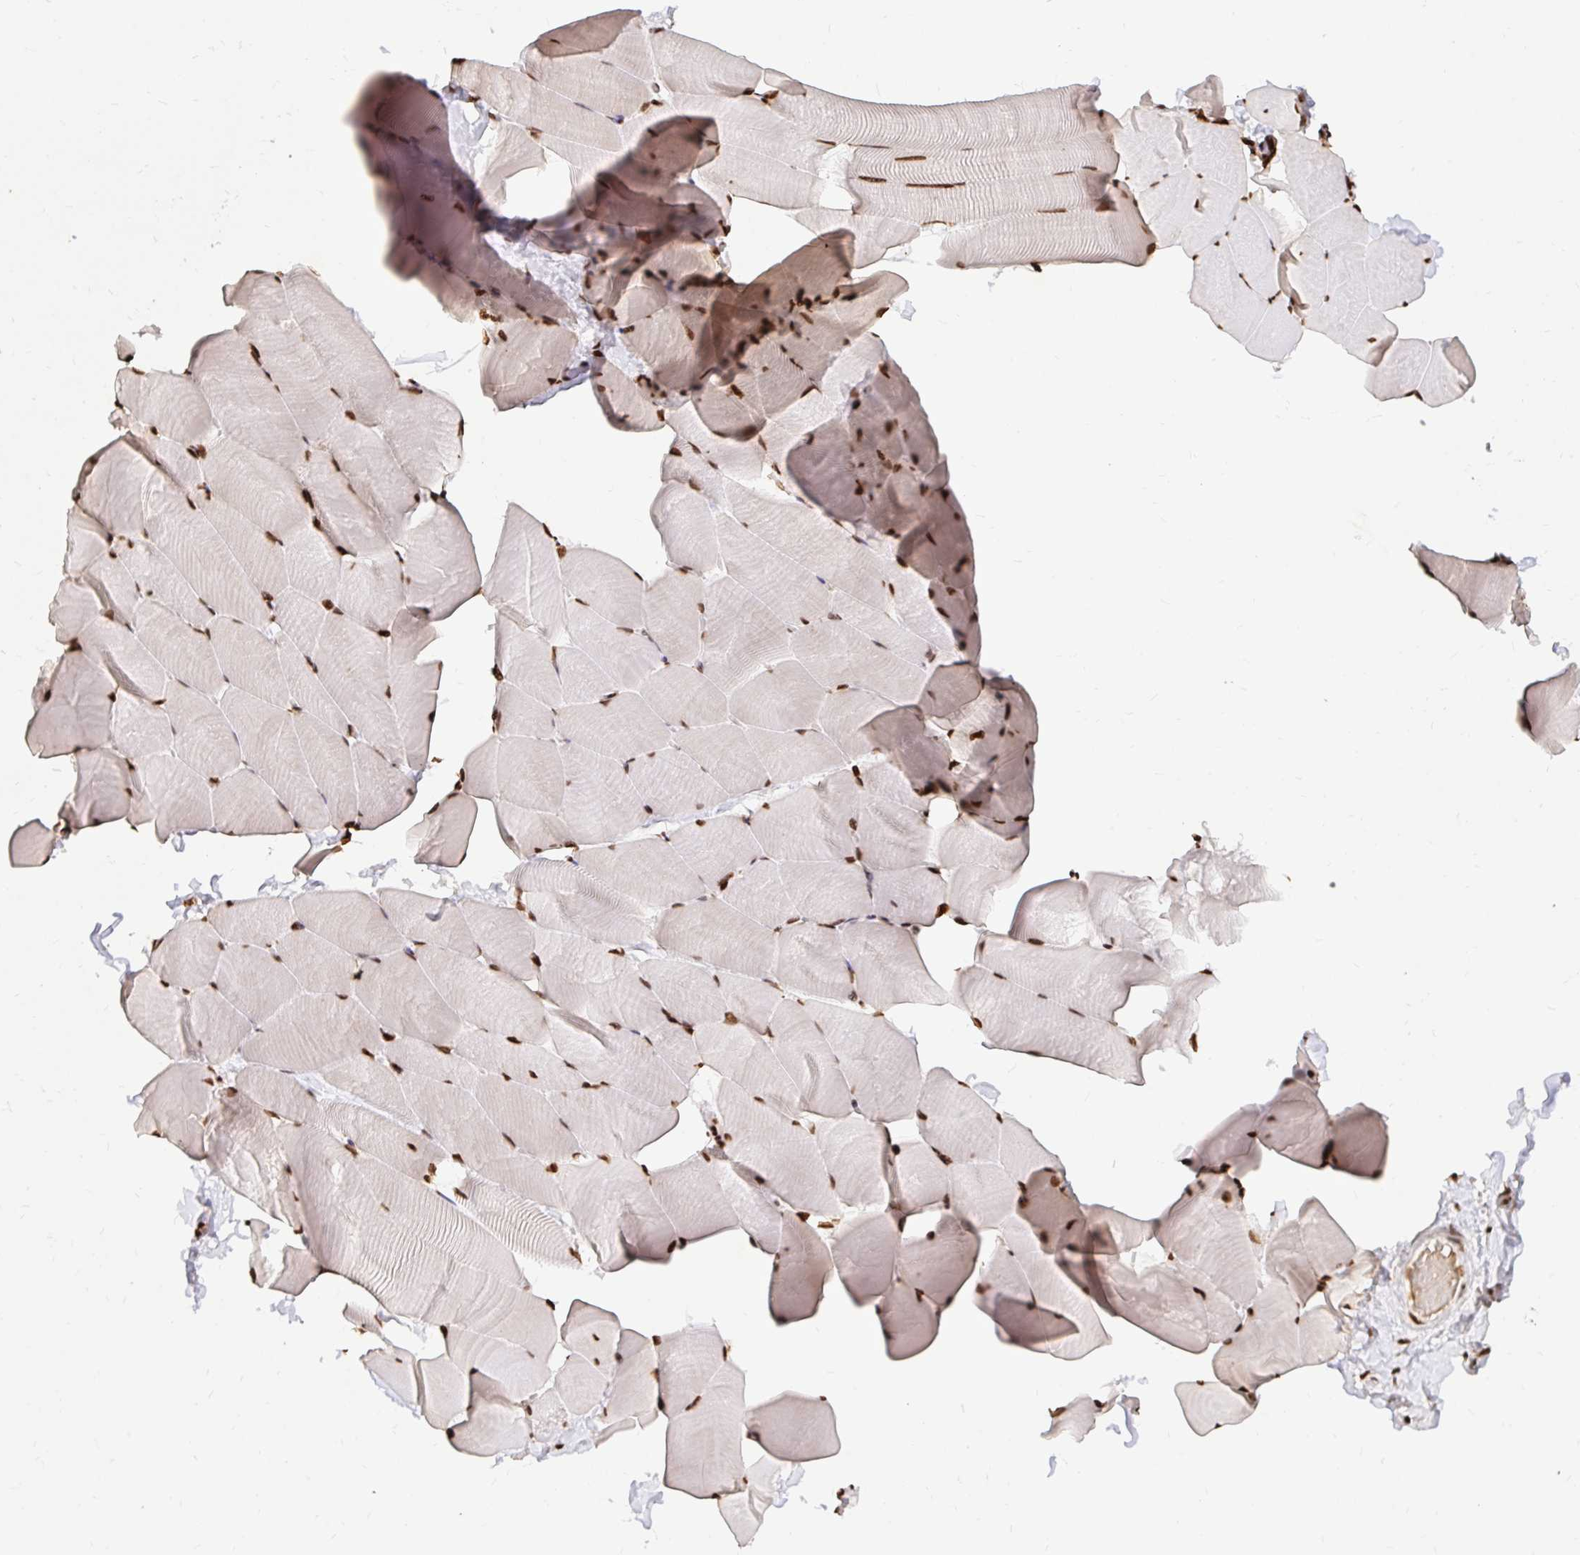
{"staining": {"intensity": "strong", "quantity": ">75%", "location": "nuclear"}, "tissue": "skeletal muscle", "cell_type": "Myocytes", "image_type": "normal", "snomed": [{"axis": "morphology", "description": "Normal tissue, NOS"}, {"axis": "topography", "description": "Skeletal muscle"}], "caption": "Protein analysis of benign skeletal muscle demonstrates strong nuclear staining in about >75% of myocytes.", "gene": "H2BC5", "patient": {"sex": "male", "age": 25}}